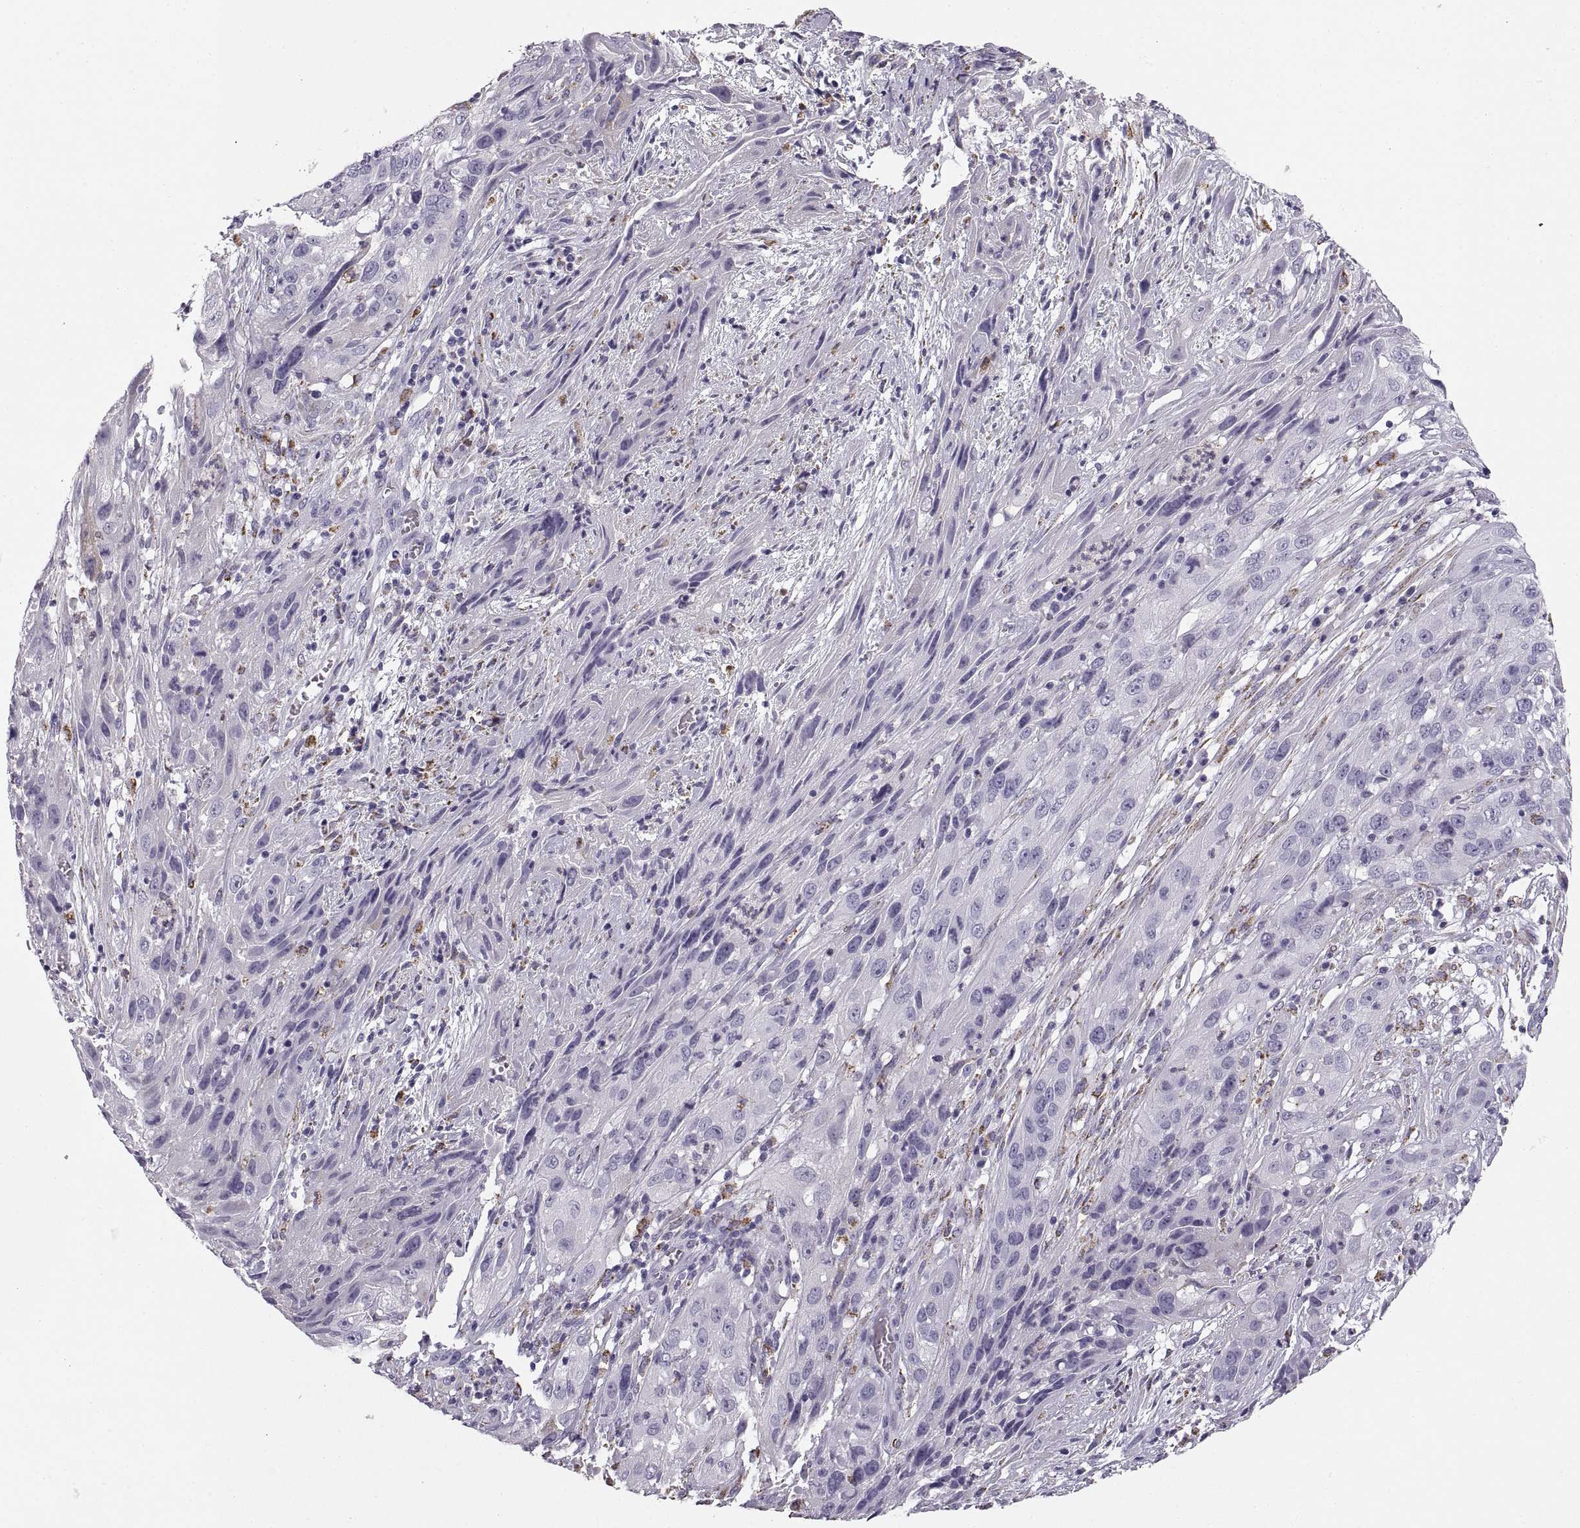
{"staining": {"intensity": "negative", "quantity": "none", "location": "none"}, "tissue": "cervical cancer", "cell_type": "Tumor cells", "image_type": "cancer", "snomed": [{"axis": "morphology", "description": "Squamous cell carcinoma, NOS"}, {"axis": "topography", "description": "Cervix"}], "caption": "The micrograph reveals no significant positivity in tumor cells of squamous cell carcinoma (cervical).", "gene": "COL9A3", "patient": {"sex": "female", "age": 32}}